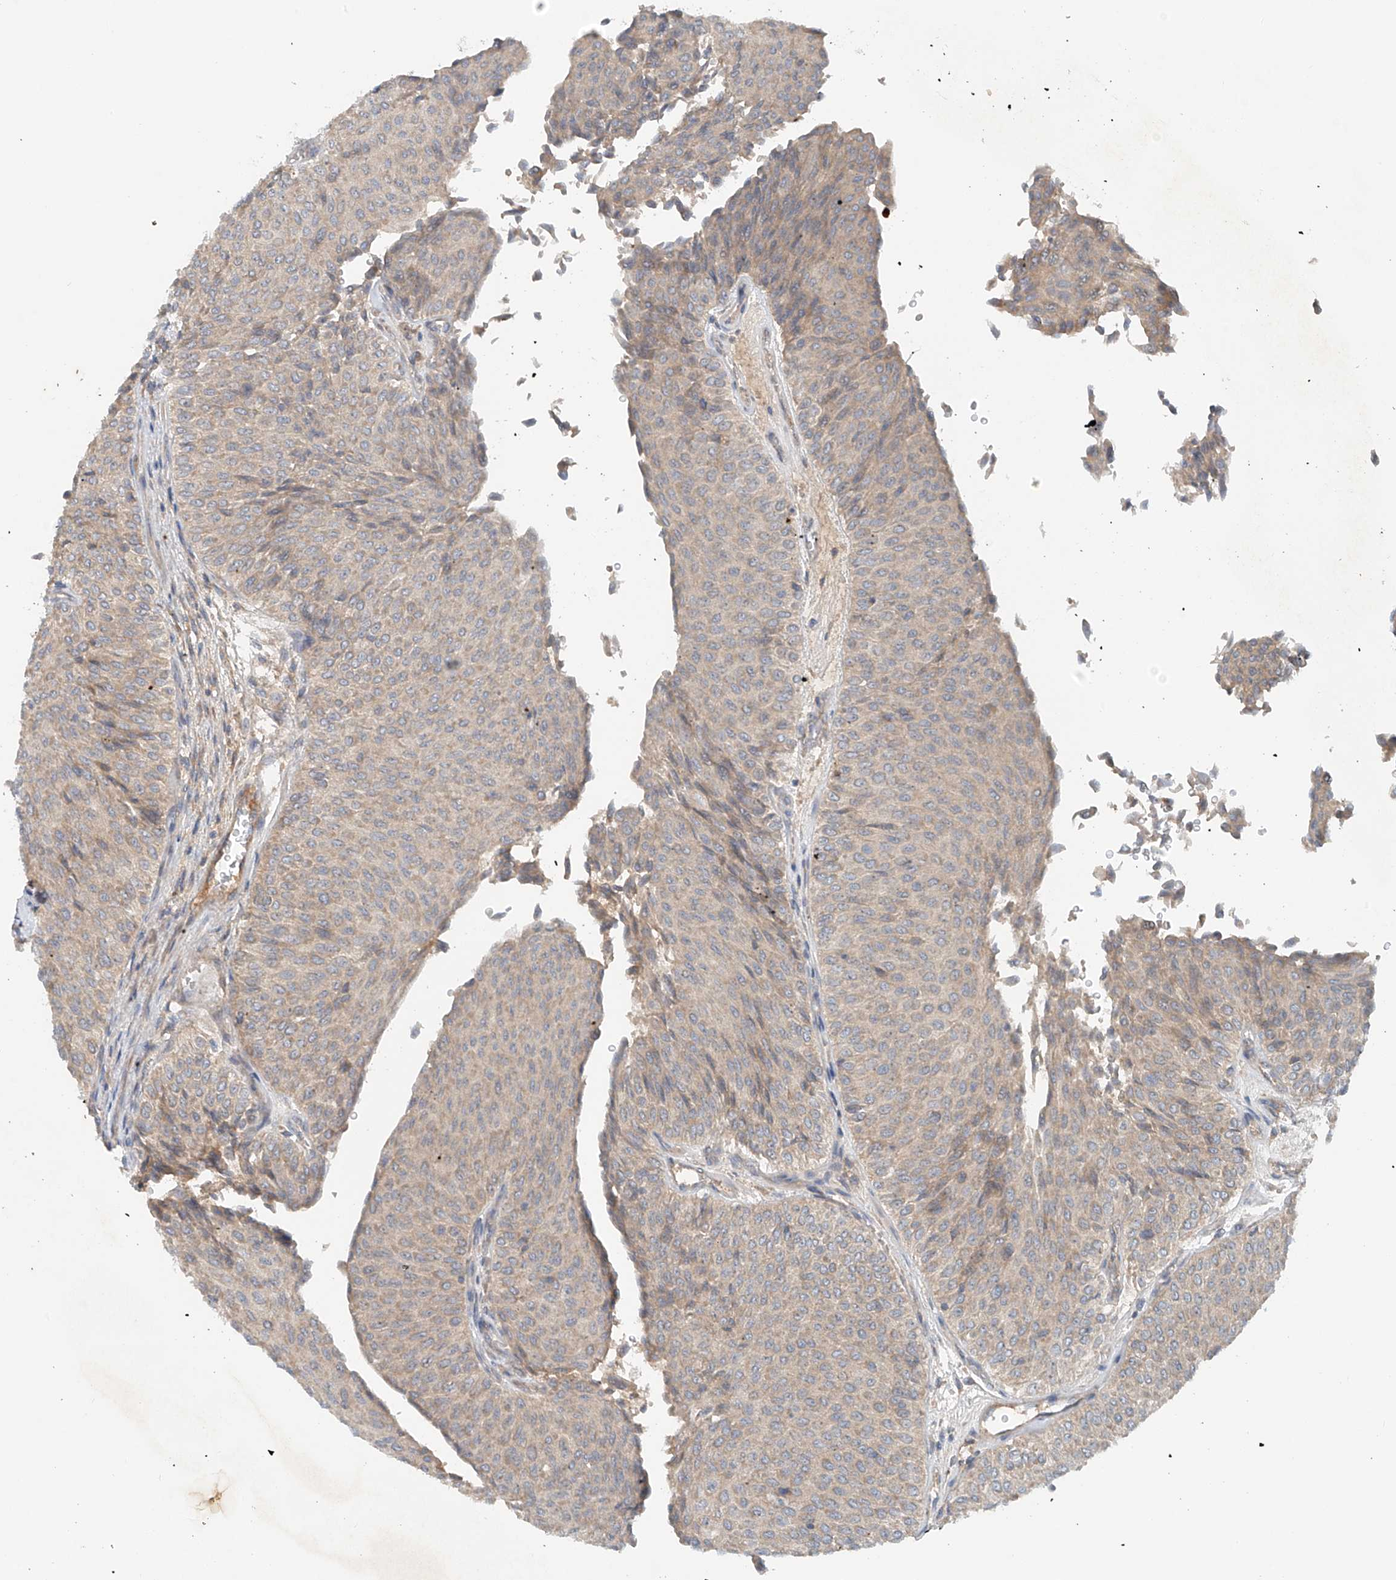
{"staining": {"intensity": "weak", "quantity": ">75%", "location": "cytoplasmic/membranous"}, "tissue": "urothelial cancer", "cell_type": "Tumor cells", "image_type": "cancer", "snomed": [{"axis": "morphology", "description": "Urothelial carcinoma, Low grade"}, {"axis": "topography", "description": "Urinary bladder"}], "caption": "The histopathology image displays immunohistochemical staining of low-grade urothelial carcinoma. There is weak cytoplasmic/membranous staining is seen in about >75% of tumor cells.", "gene": "LYRM9", "patient": {"sex": "male", "age": 78}}